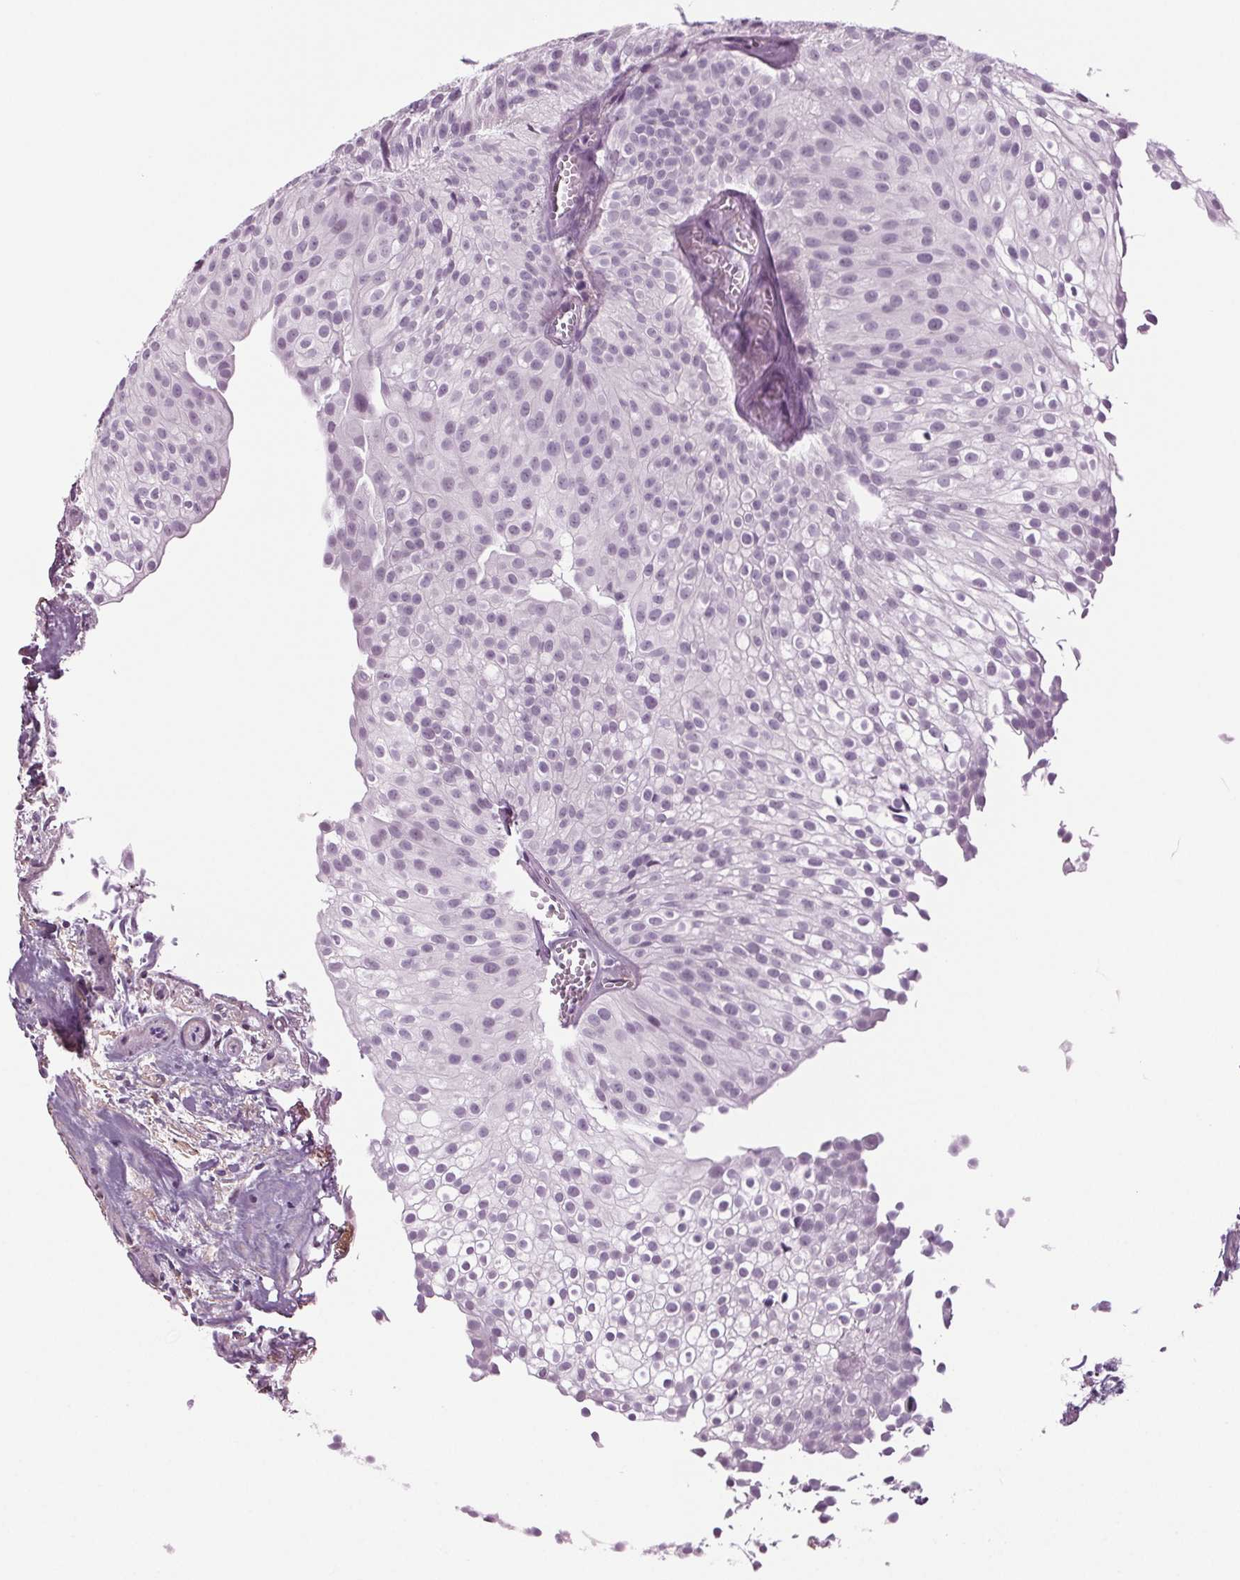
{"staining": {"intensity": "negative", "quantity": "none", "location": "none"}, "tissue": "urothelial cancer", "cell_type": "Tumor cells", "image_type": "cancer", "snomed": [{"axis": "morphology", "description": "Urothelial carcinoma, Low grade"}, {"axis": "topography", "description": "Urinary bladder"}], "caption": "A photomicrograph of urothelial cancer stained for a protein exhibits no brown staining in tumor cells.", "gene": "BHLHE22", "patient": {"sex": "male", "age": 70}}